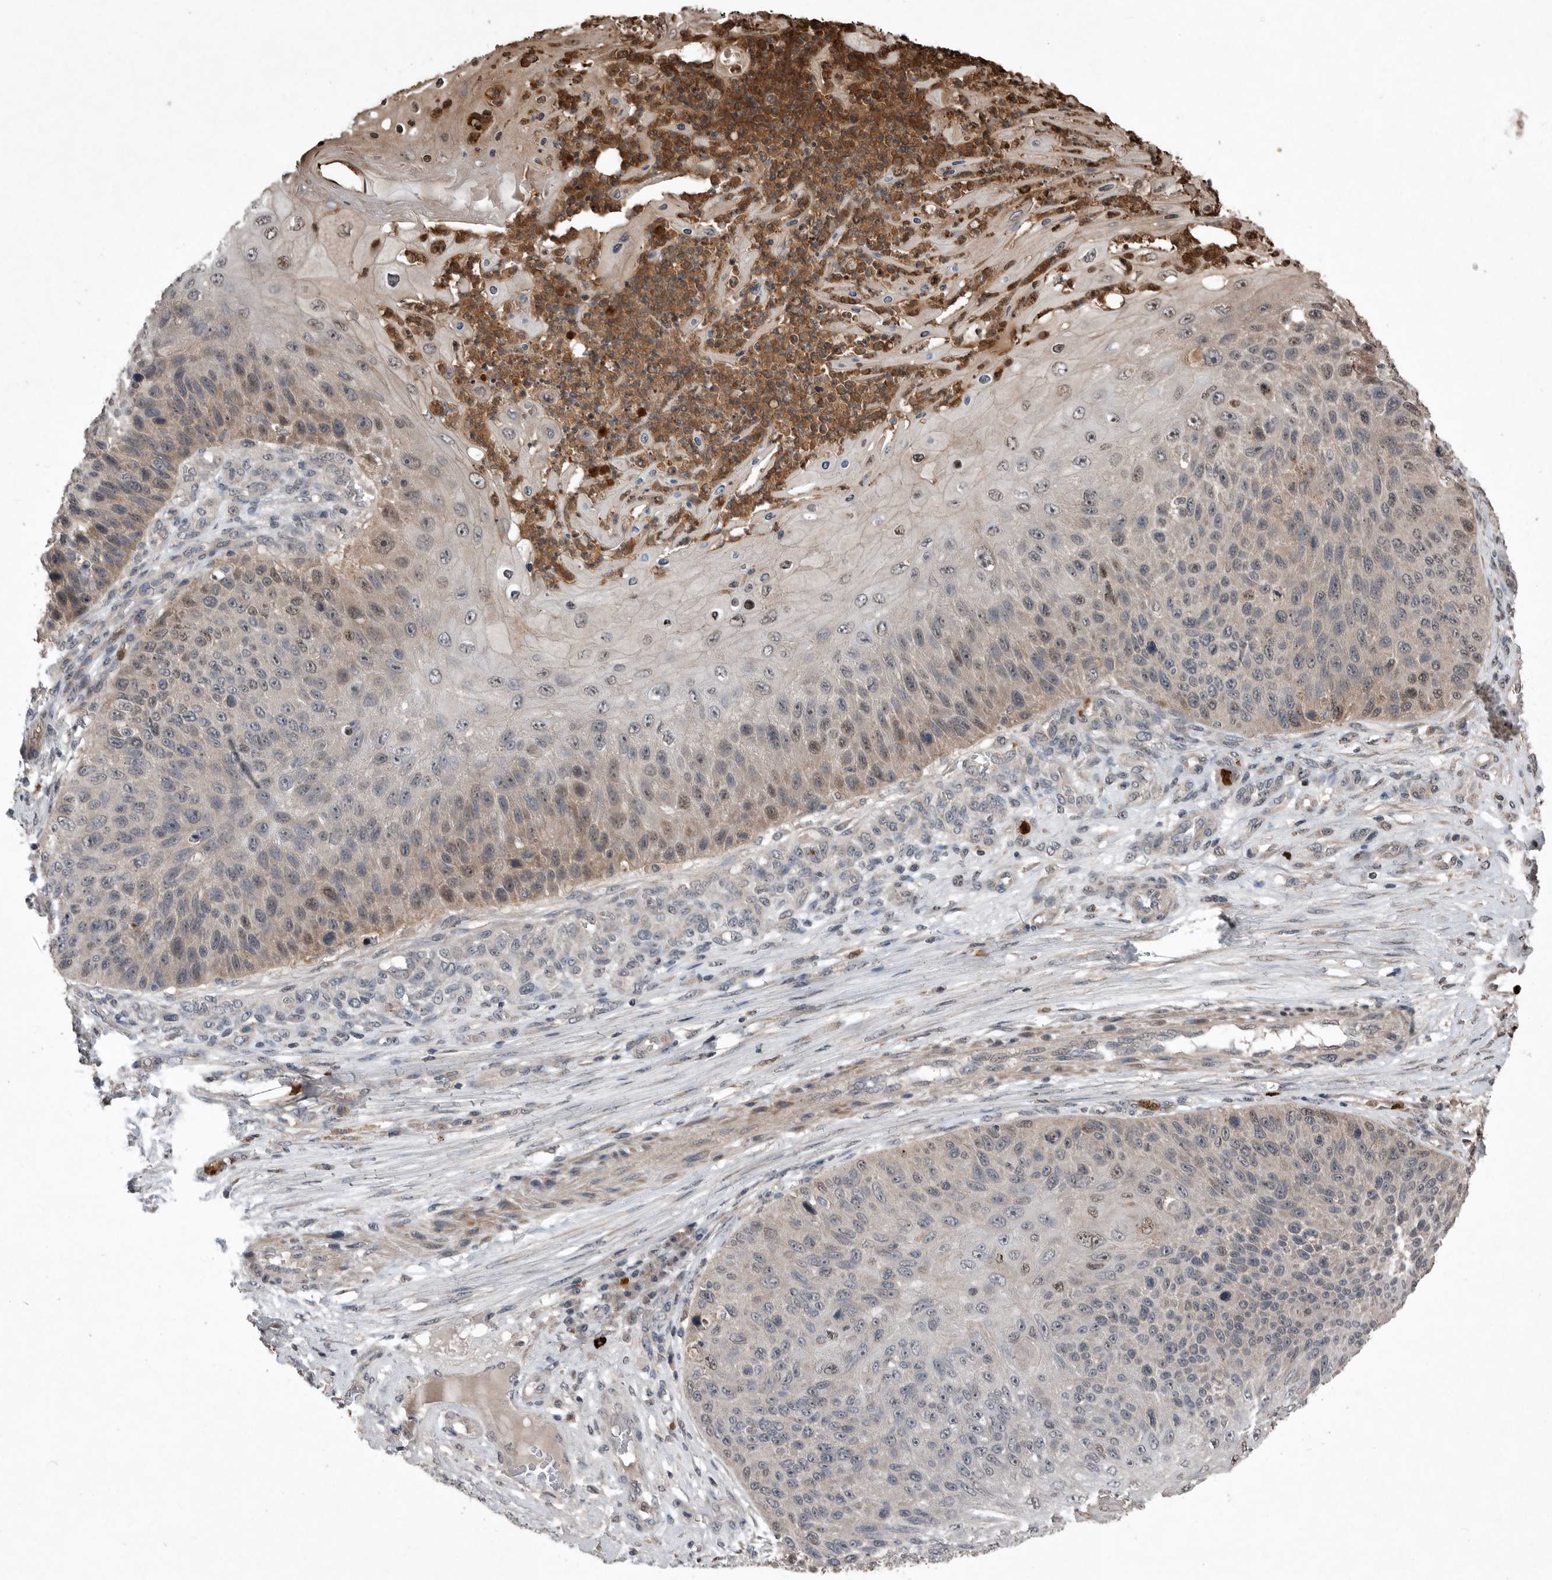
{"staining": {"intensity": "moderate", "quantity": "<25%", "location": "nuclear"}, "tissue": "skin cancer", "cell_type": "Tumor cells", "image_type": "cancer", "snomed": [{"axis": "morphology", "description": "Squamous cell carcinoma, NOS"}, {"axis": "topography", "description": "Skin"}], "caption": "Protein analysis of skin cancer tissue exhibits moderate nuclear expression in about <25% of tumor cells.", "gene": "SCP2", "patient": {"sex": "female", "age": 88}}